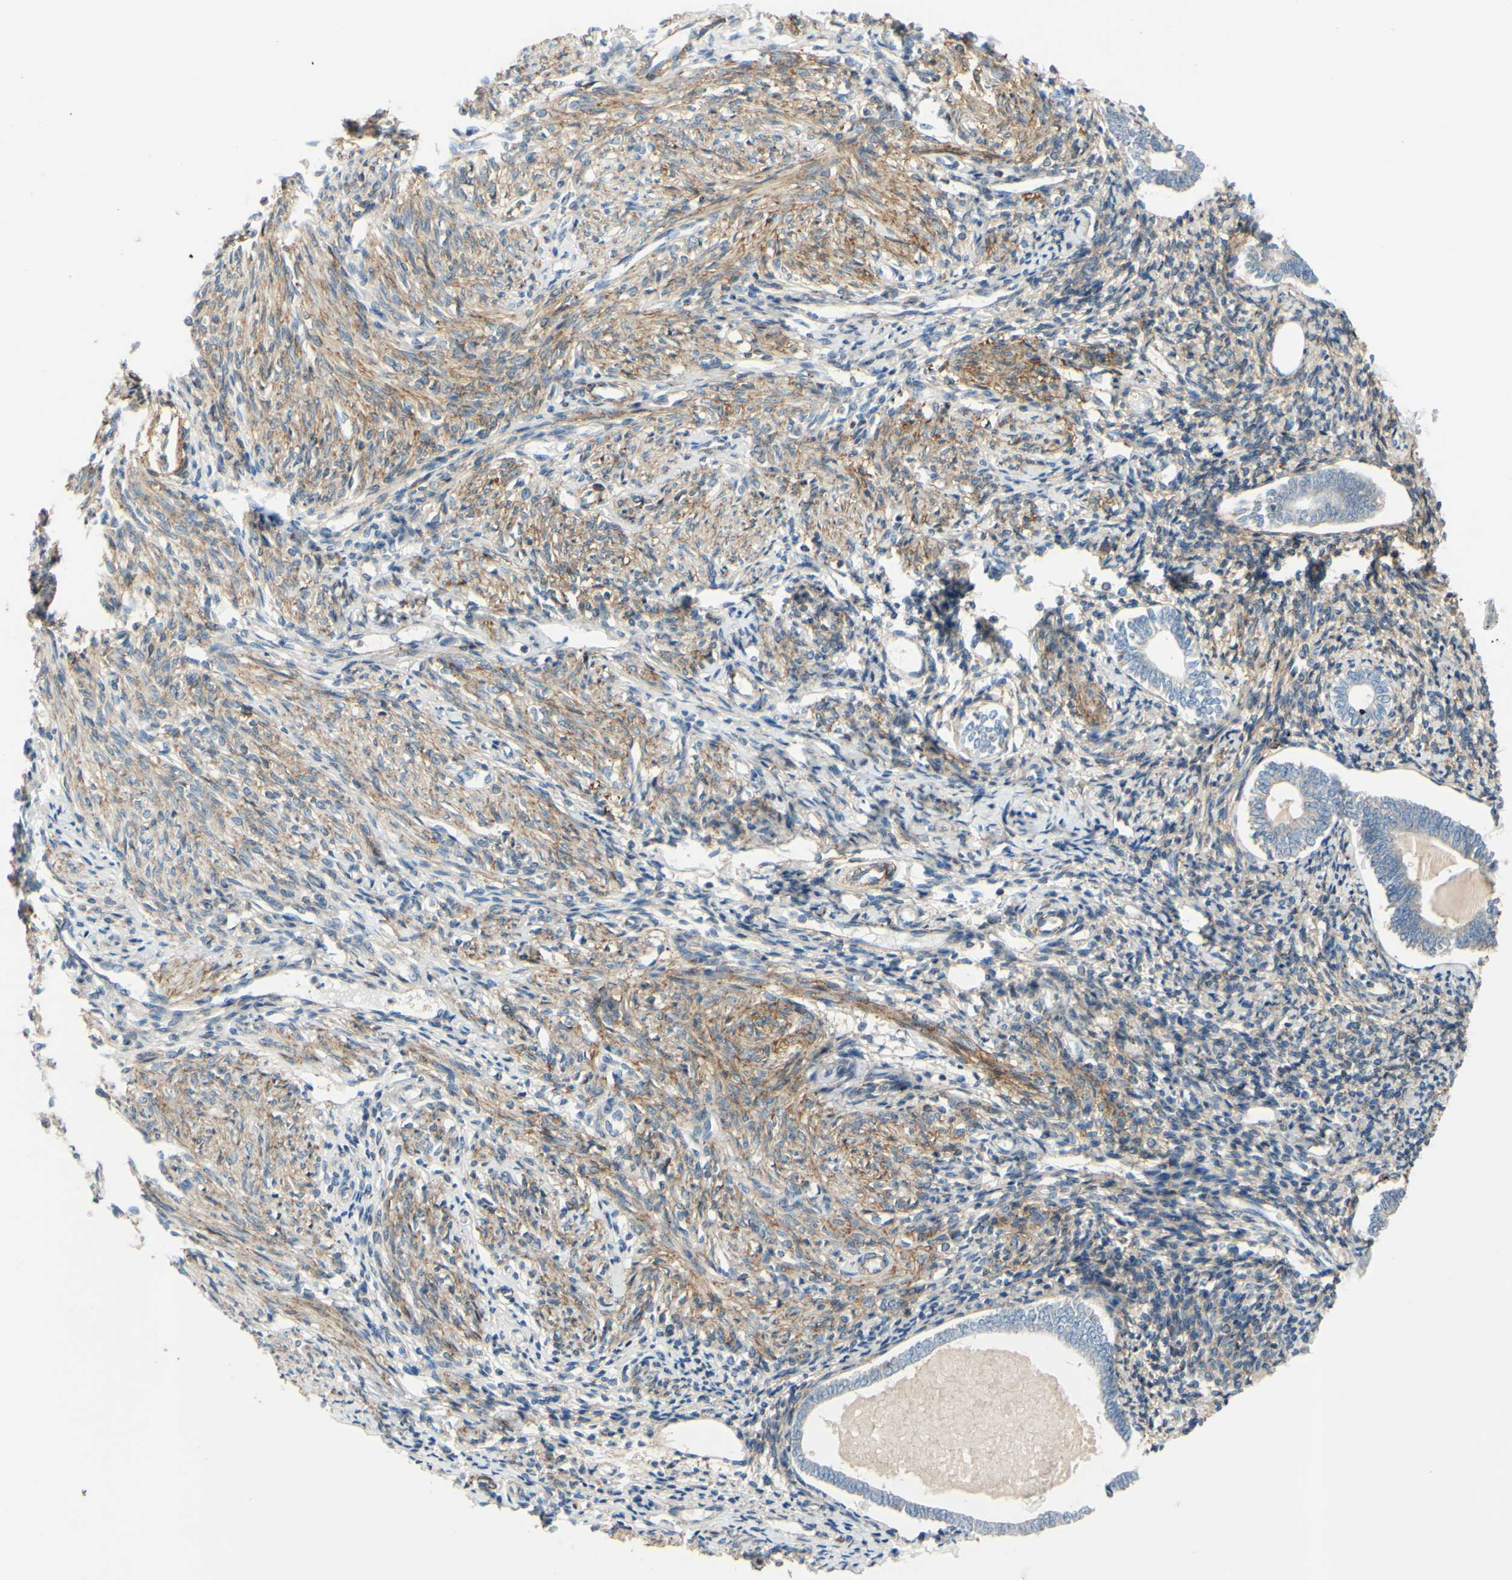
{"staining": {"intensity": "weak", "quantity": "25%-75%", "location": "cytoplasmic/membranous"}, "tissue": "endometrium", "cell_type": "Cells in endometrial stroma", "image_type": "normal", "snomed": [{"axis": "morphology", "description": "Normal tissue, NOS"}, {"axis": "topography", "description": "Endometrium"}], "caption": "The histopathology image shows staining of normal endometrium, revealing weak cytoplasmic/membranous protein positivity (brown color) within cells in endometrial stroma. The staining is performed using DAB brown chromogen to label protein expression. The nuclei are counter-stained blue using hematoxylin.", "gene": "POR", "patient": {"sex": "female", "age": 71}}